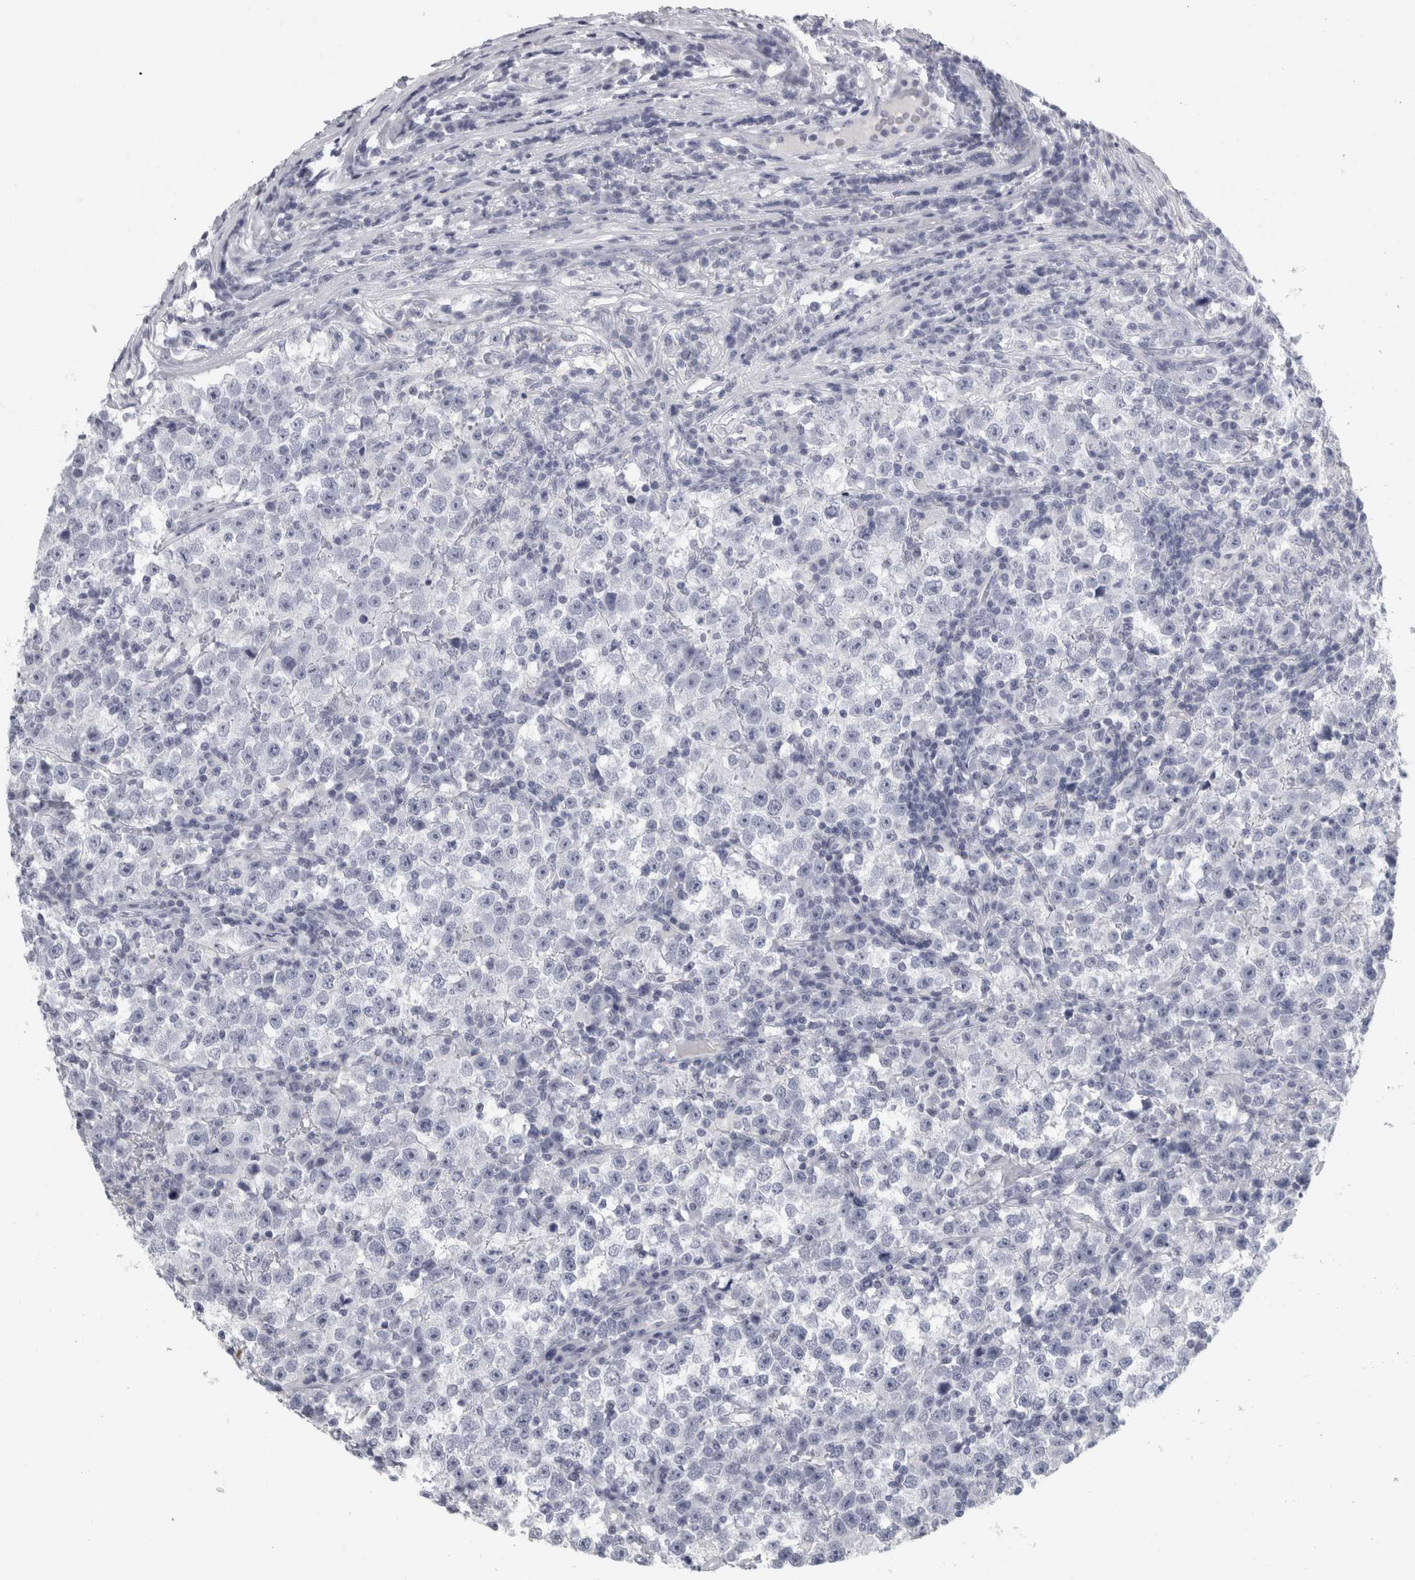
{"staining": {"intensity": "negative", "quantity": "none", "location": "none"}, "tissue": "testis cancer", "cell_type": "Tumor cells", "image_type": "cancer", "snomed": [{"axis": "morphology", "description": "Seminoma, NOS"}, {"axis": "topography", "description": "Testis"}], "caption": "Image shows no protein staining in tumor cells of testis cancer (seminoma) tissue.", "gene": "CPE", "patient": {"sex": "male", "age": 43}}